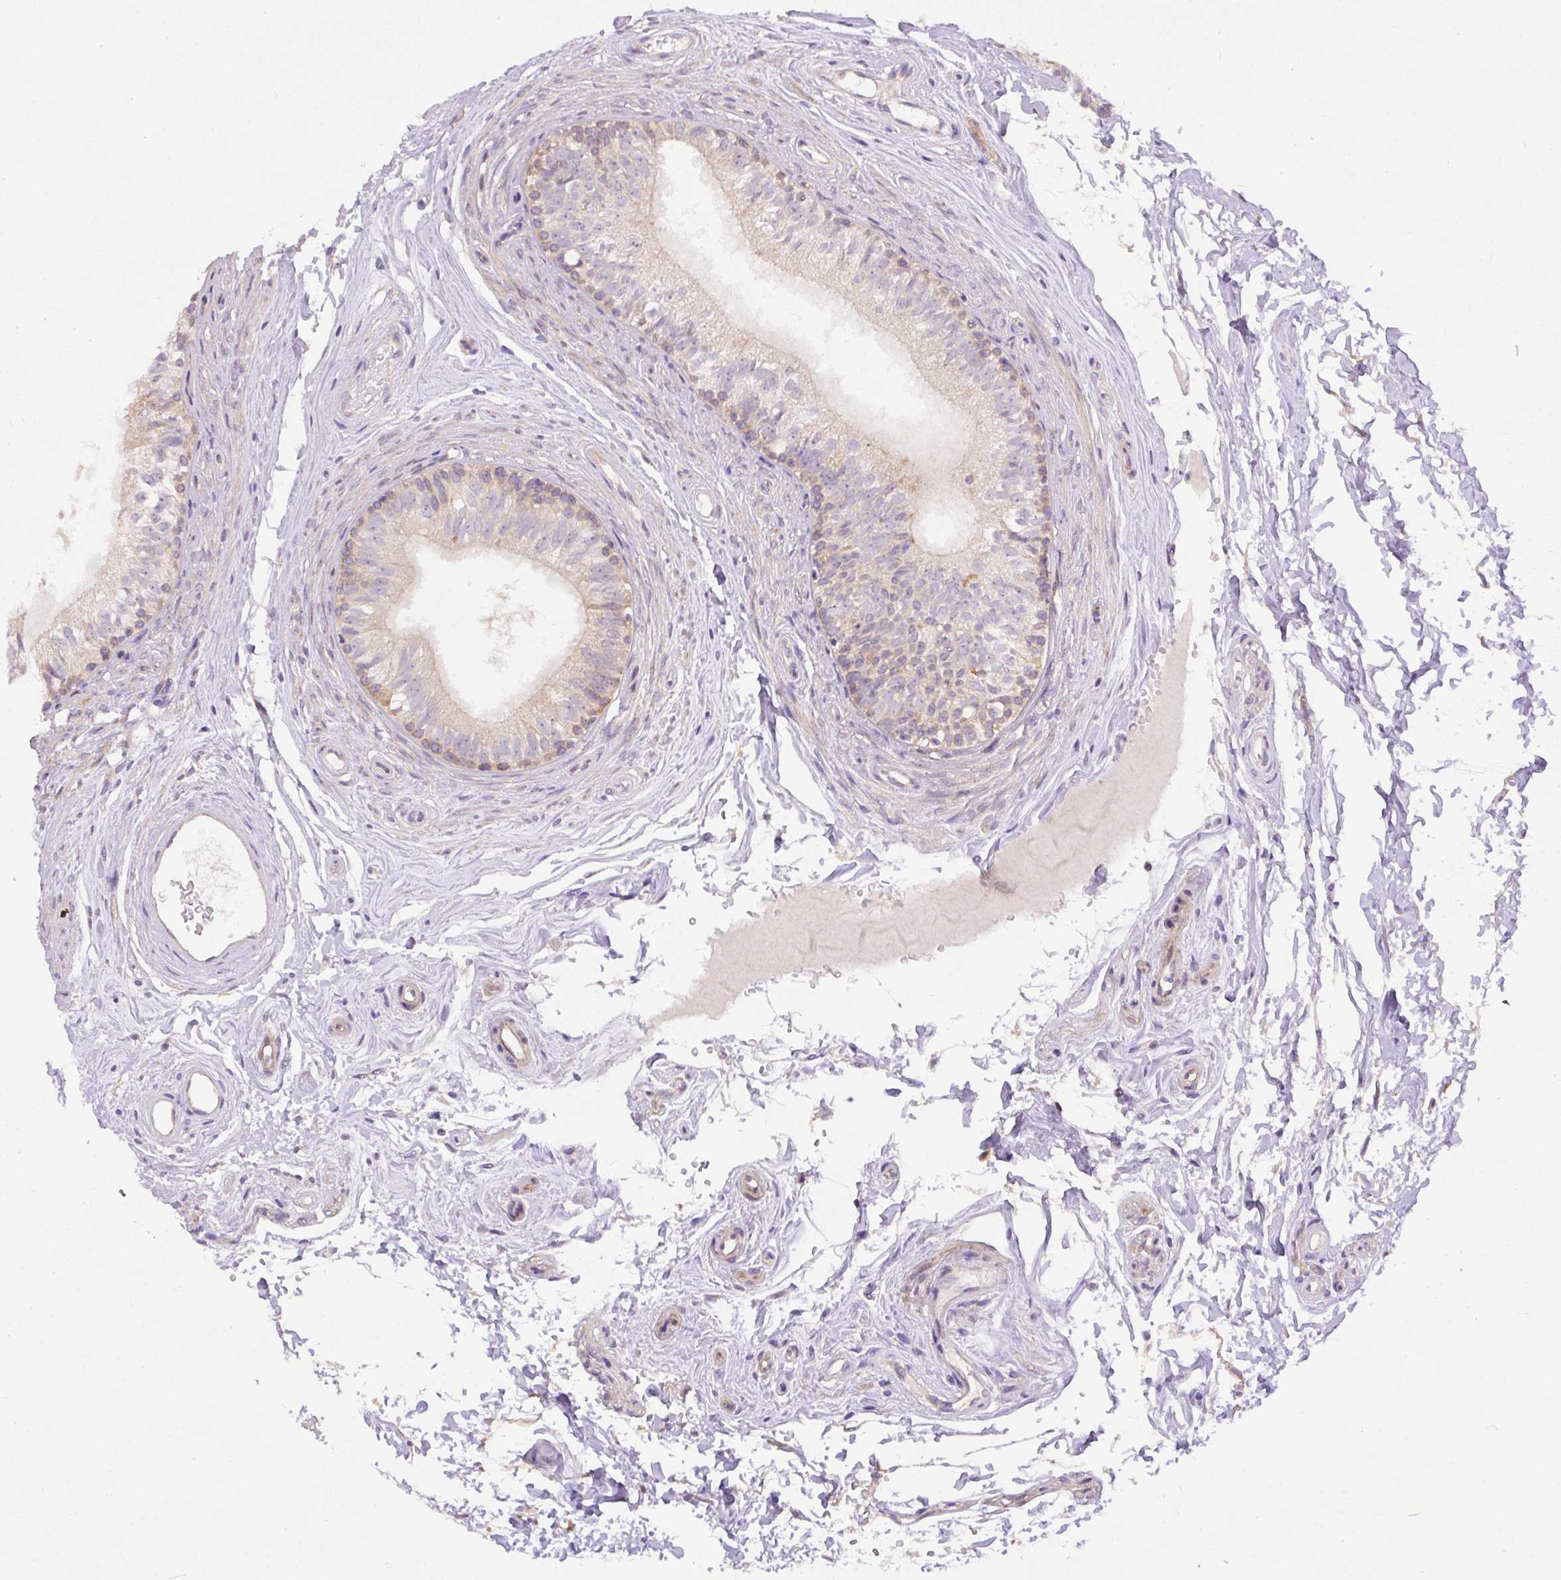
{"staining": {"intensity": "weak", "quantity": "25%-75%", "location": "cytoplasmic/membranous"}, "tissue": "epididymis", "cell_type": "Glandular cells", "image_type": "normal", "snomed": [{"axis": "morphology", "description": "Normal tissue, NOS"}, {"axis": "topography", "description": "Epididymis"}], "caption": "Protein expression analysis of normal epididymis shows weak cytoplasmic/membranous staining in approximately 25%-75% of glandular cells. (Brightfield microscopy of DAB IHC at high magnification).", "gene": "PPME1", "patient": {"sex": "male", "age": 45}}